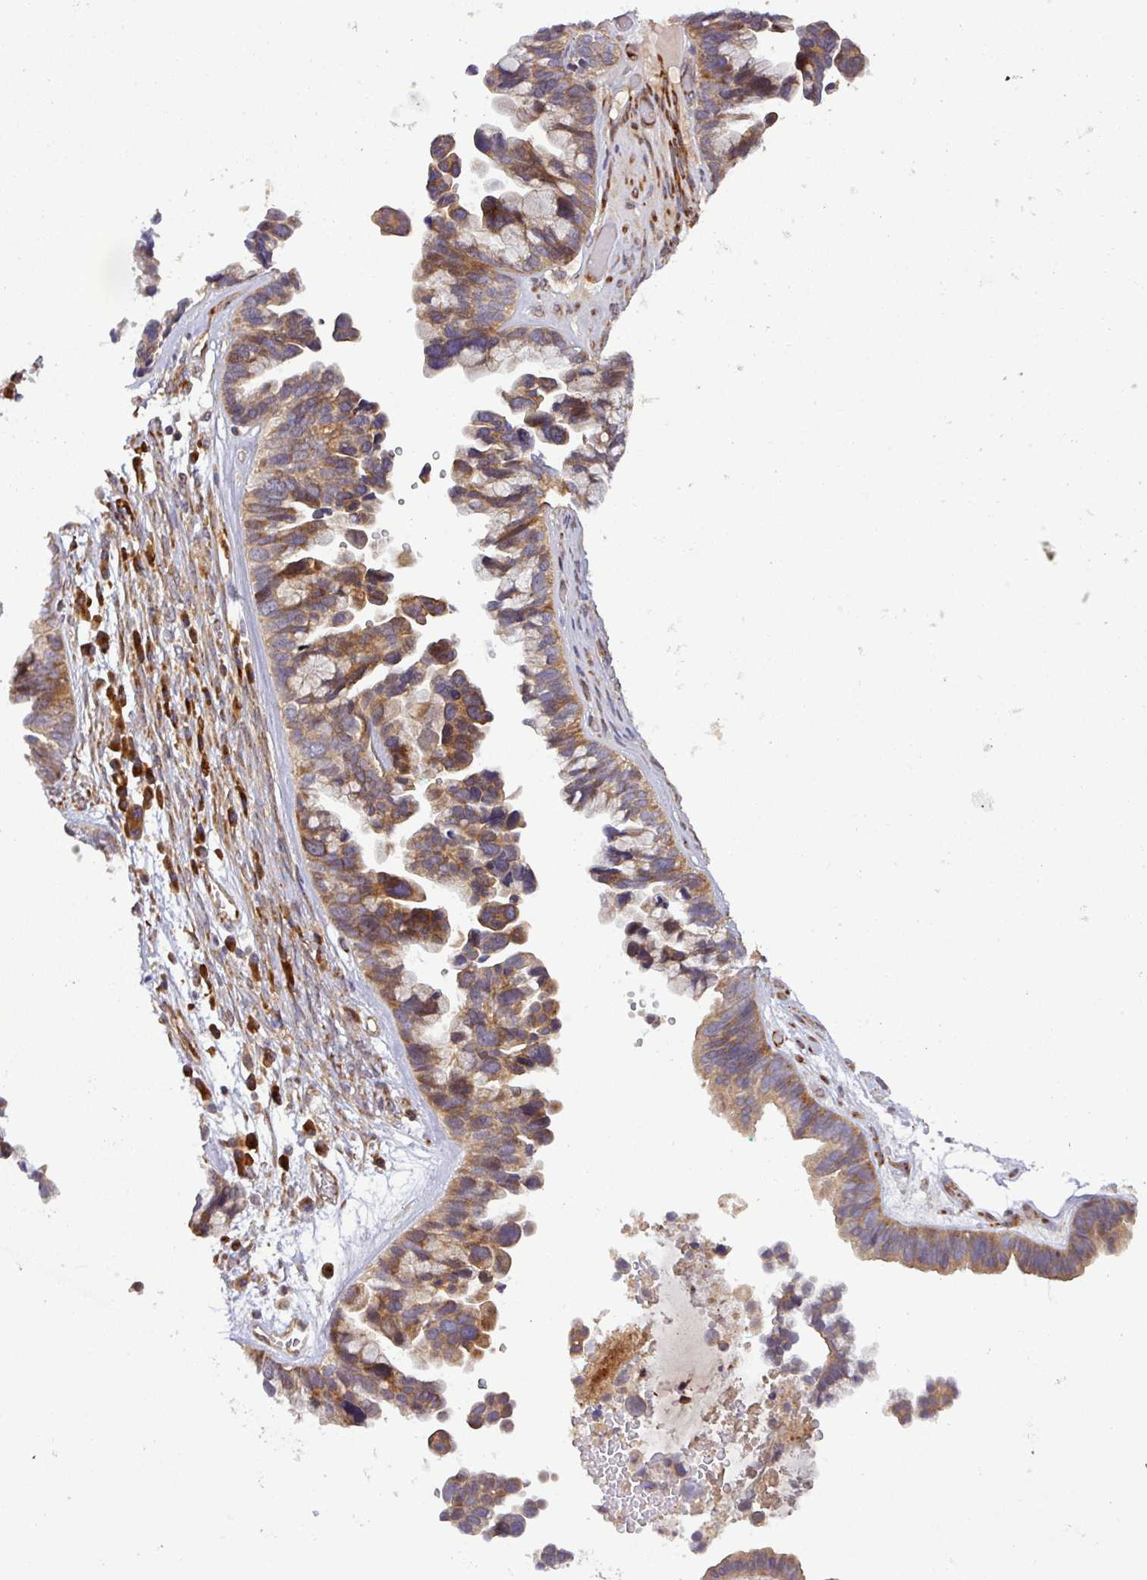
{"staining": {"intensity": "moderate", "quantity": ">75%", "location": "cytoplasmic/membranous"}, "tissue": "ovarian cancer", "cell_type": "Tumor cells", "image_type": "cancer", "snomed": [{"axis": "morphology", "description": "Cystadenocarcinoma, serous, NOS"}, {"axis": "topography", "description": "Ovary"}], "caption": "Brown immunohistochemical staining in serous cystadenocarcinoma (ovarian) shows moderate cytoplasmic/membranous positivity in approximately >75% of tumor cells.", "gene": "ART1", "patient": {"sex": "female", "age": 56}}